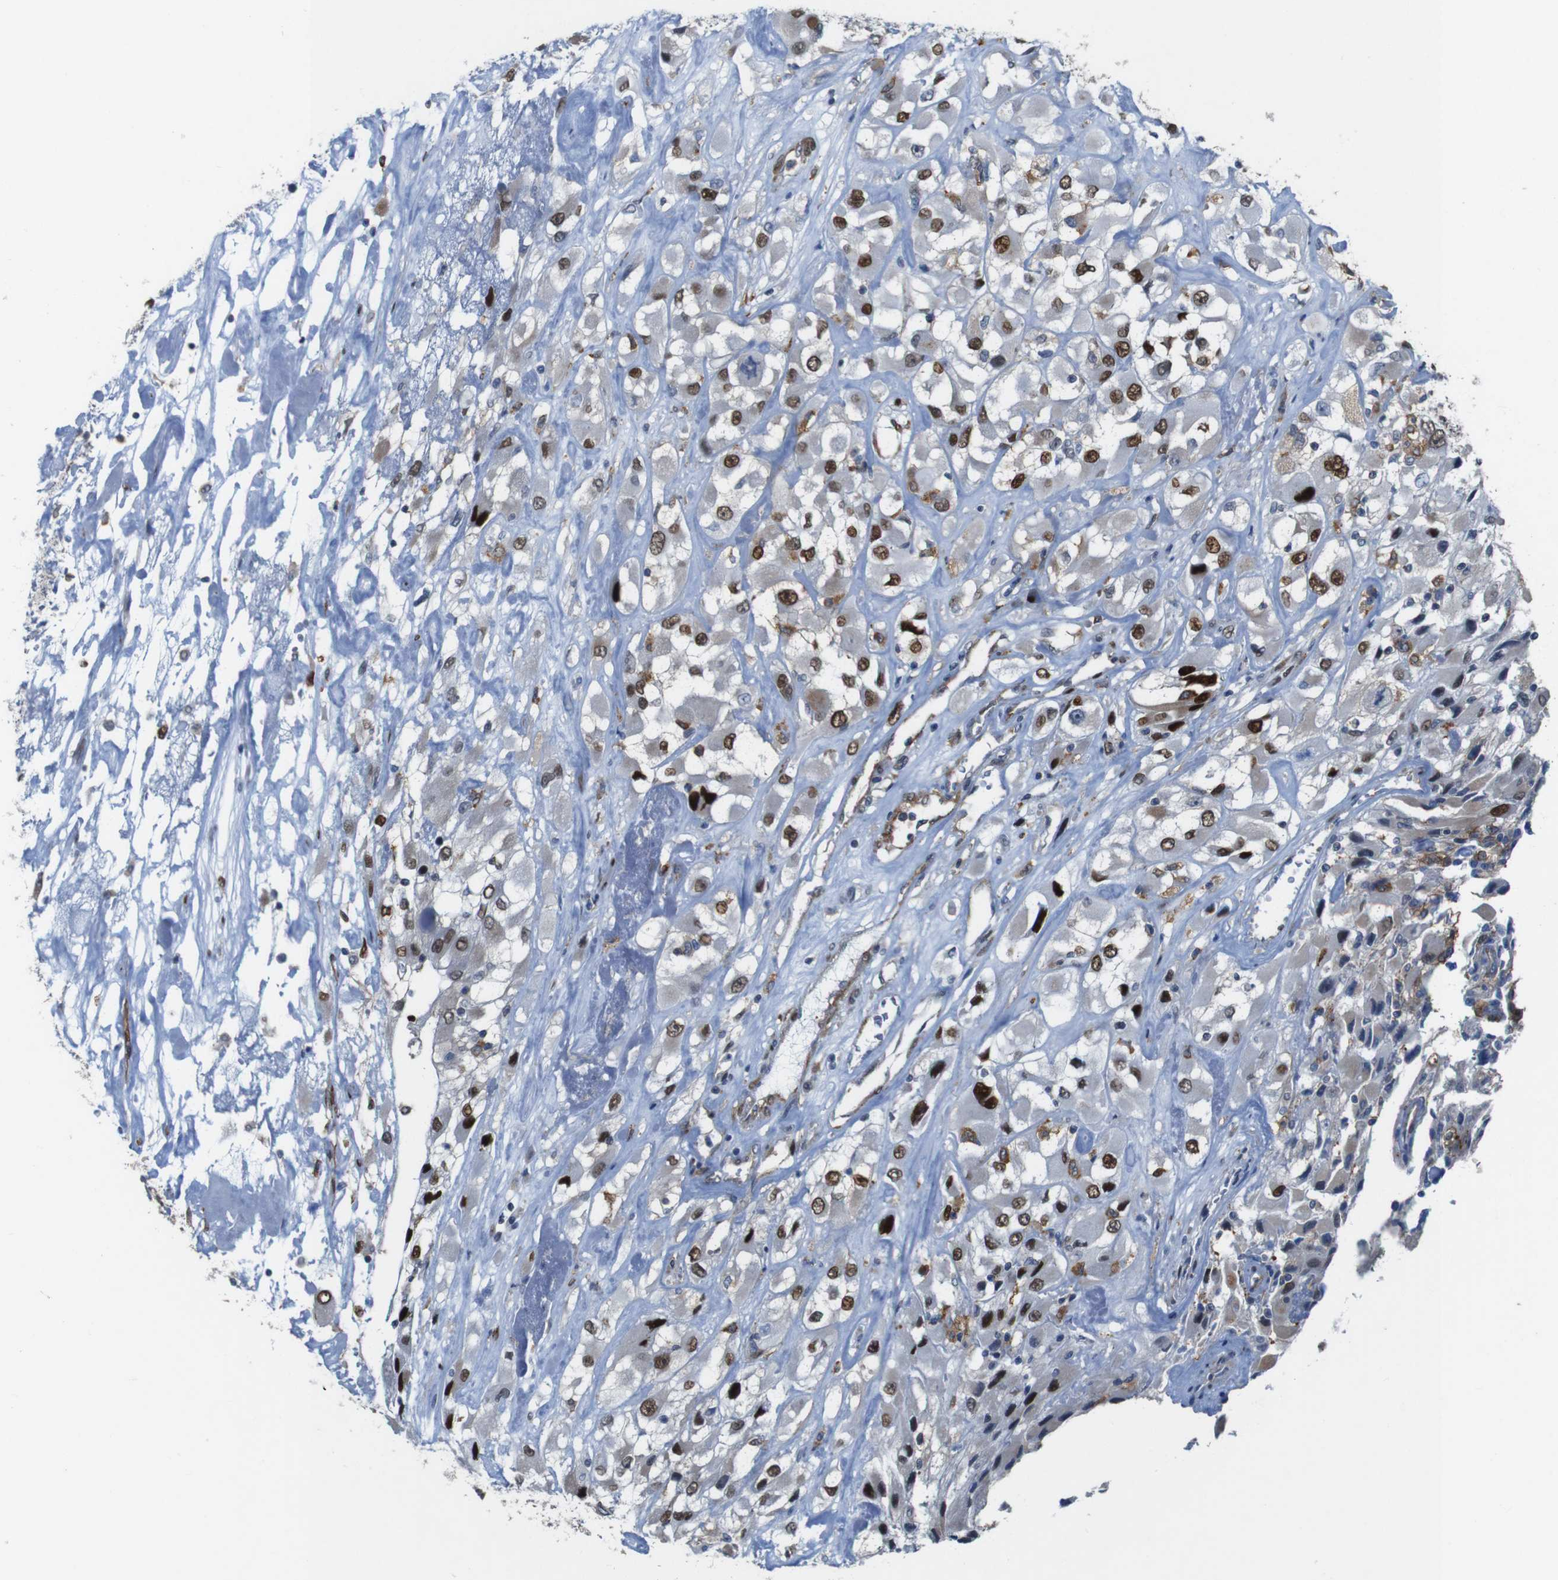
{"staining": {"intensity": "moderate", "quantity": ">75%", "location": "cytoplasmic/membranous,nuclear"}, "tissue": "renal cancer", "cell_type": "Tumor cells", "image_type": "cancer", "snomed": [{"axis": "morphology", "description": "Adenocarcinoma, NOS"}, {"axis": "topography", "description": "Kidney"}], "caption": "Immunohistochemical staining of human adenocarcinoma (renal) reveals medium levels of moderate cytoplasmic/membranous and nuclear staining in approximately >75% of tumor cells.", "gene": "PTGER4", "patient": {"sex": "female", "age": 52}}